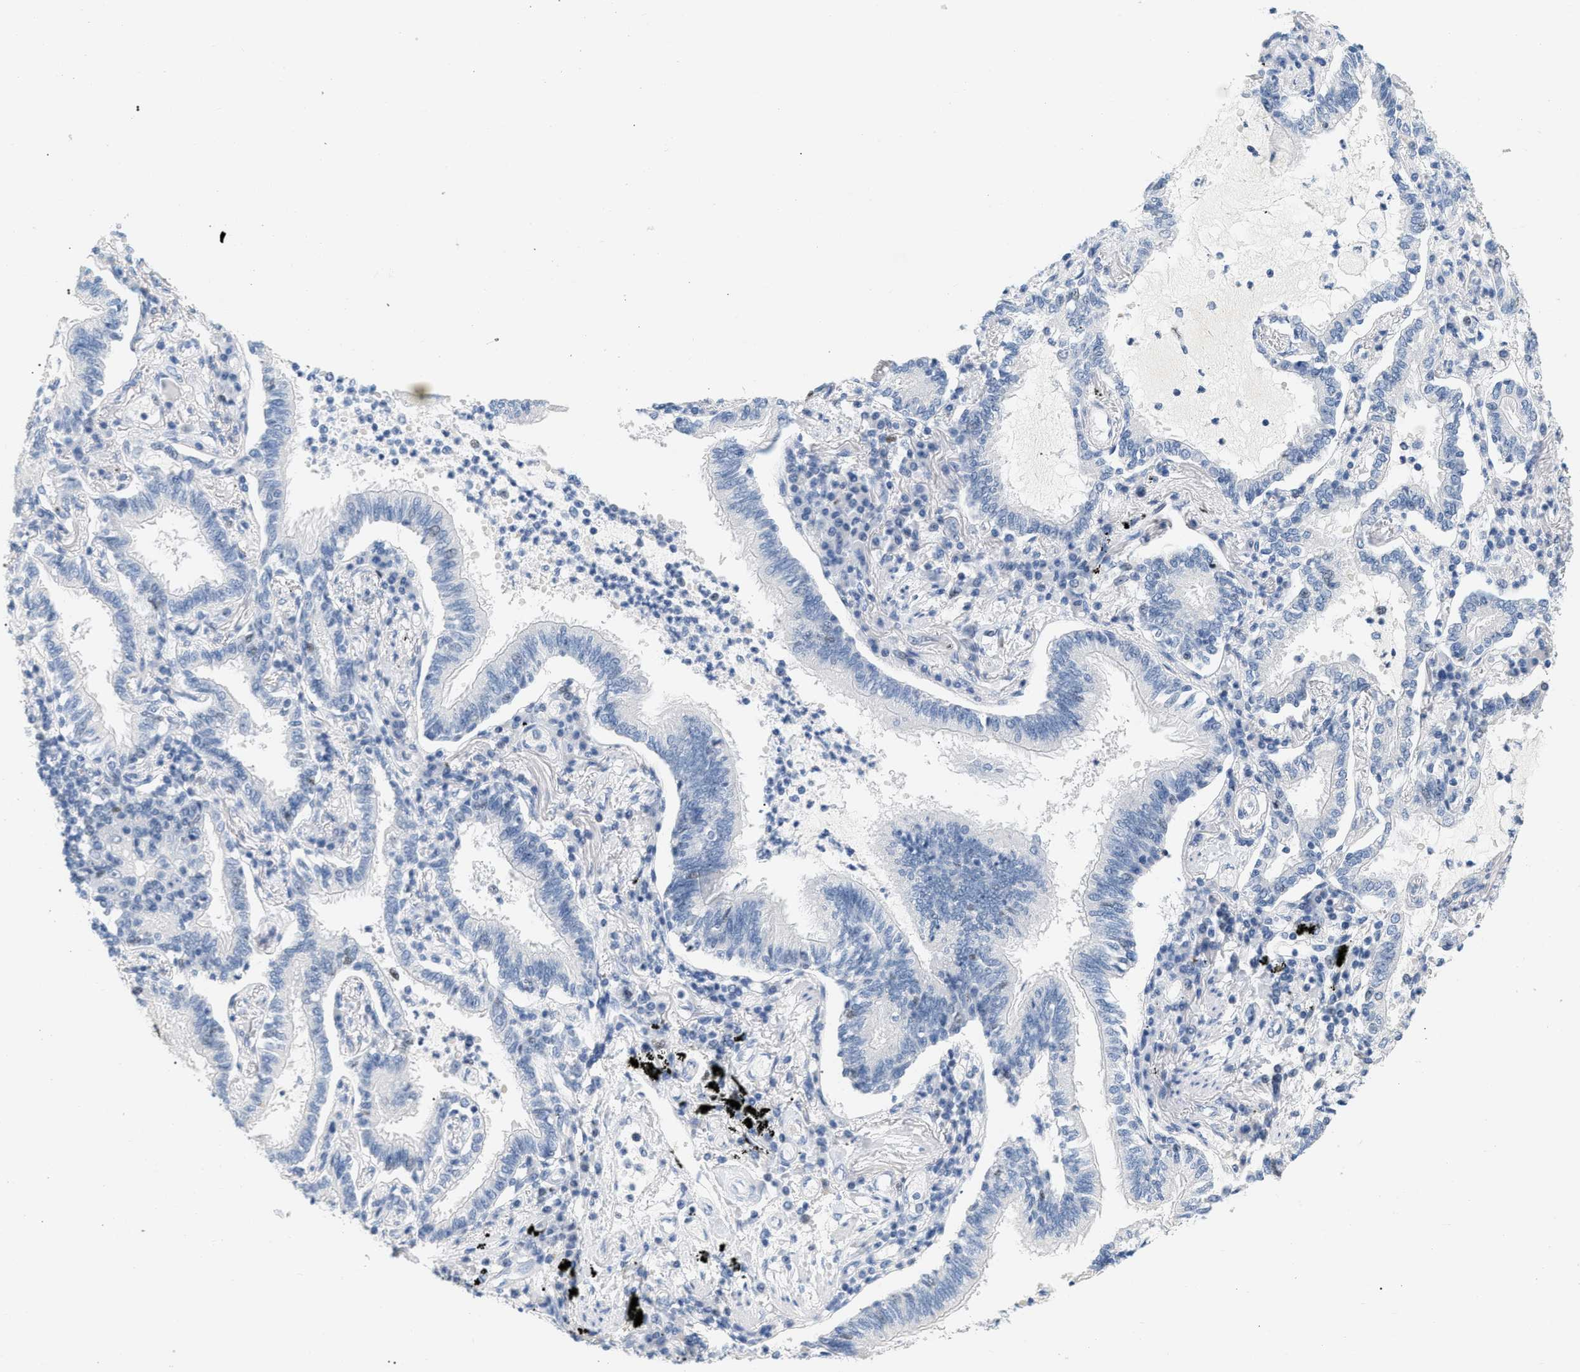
{"staining": {"intensity": "negative", "quantity": "none", "location": "none"}, "tissue": "lung cancer", "cell_type": "Tumor cells", "image_type": "cancer", "snomed": [{"axis": "morphology", "description": "Normal tissue, NOS"}, {"axis": "morphology", "description": "Adenocarcinoma, NOS"}, {"axis": "topography", "description": "Bronchus"}, {"axis": "topography", "description": "Lung"}], "caption": "Micrograph shows no protein staining in tumor cells of adenocarcinoma (lung) tissue.", "gene": "MCM7", "patient": {"sex": "female", "age": 70}}